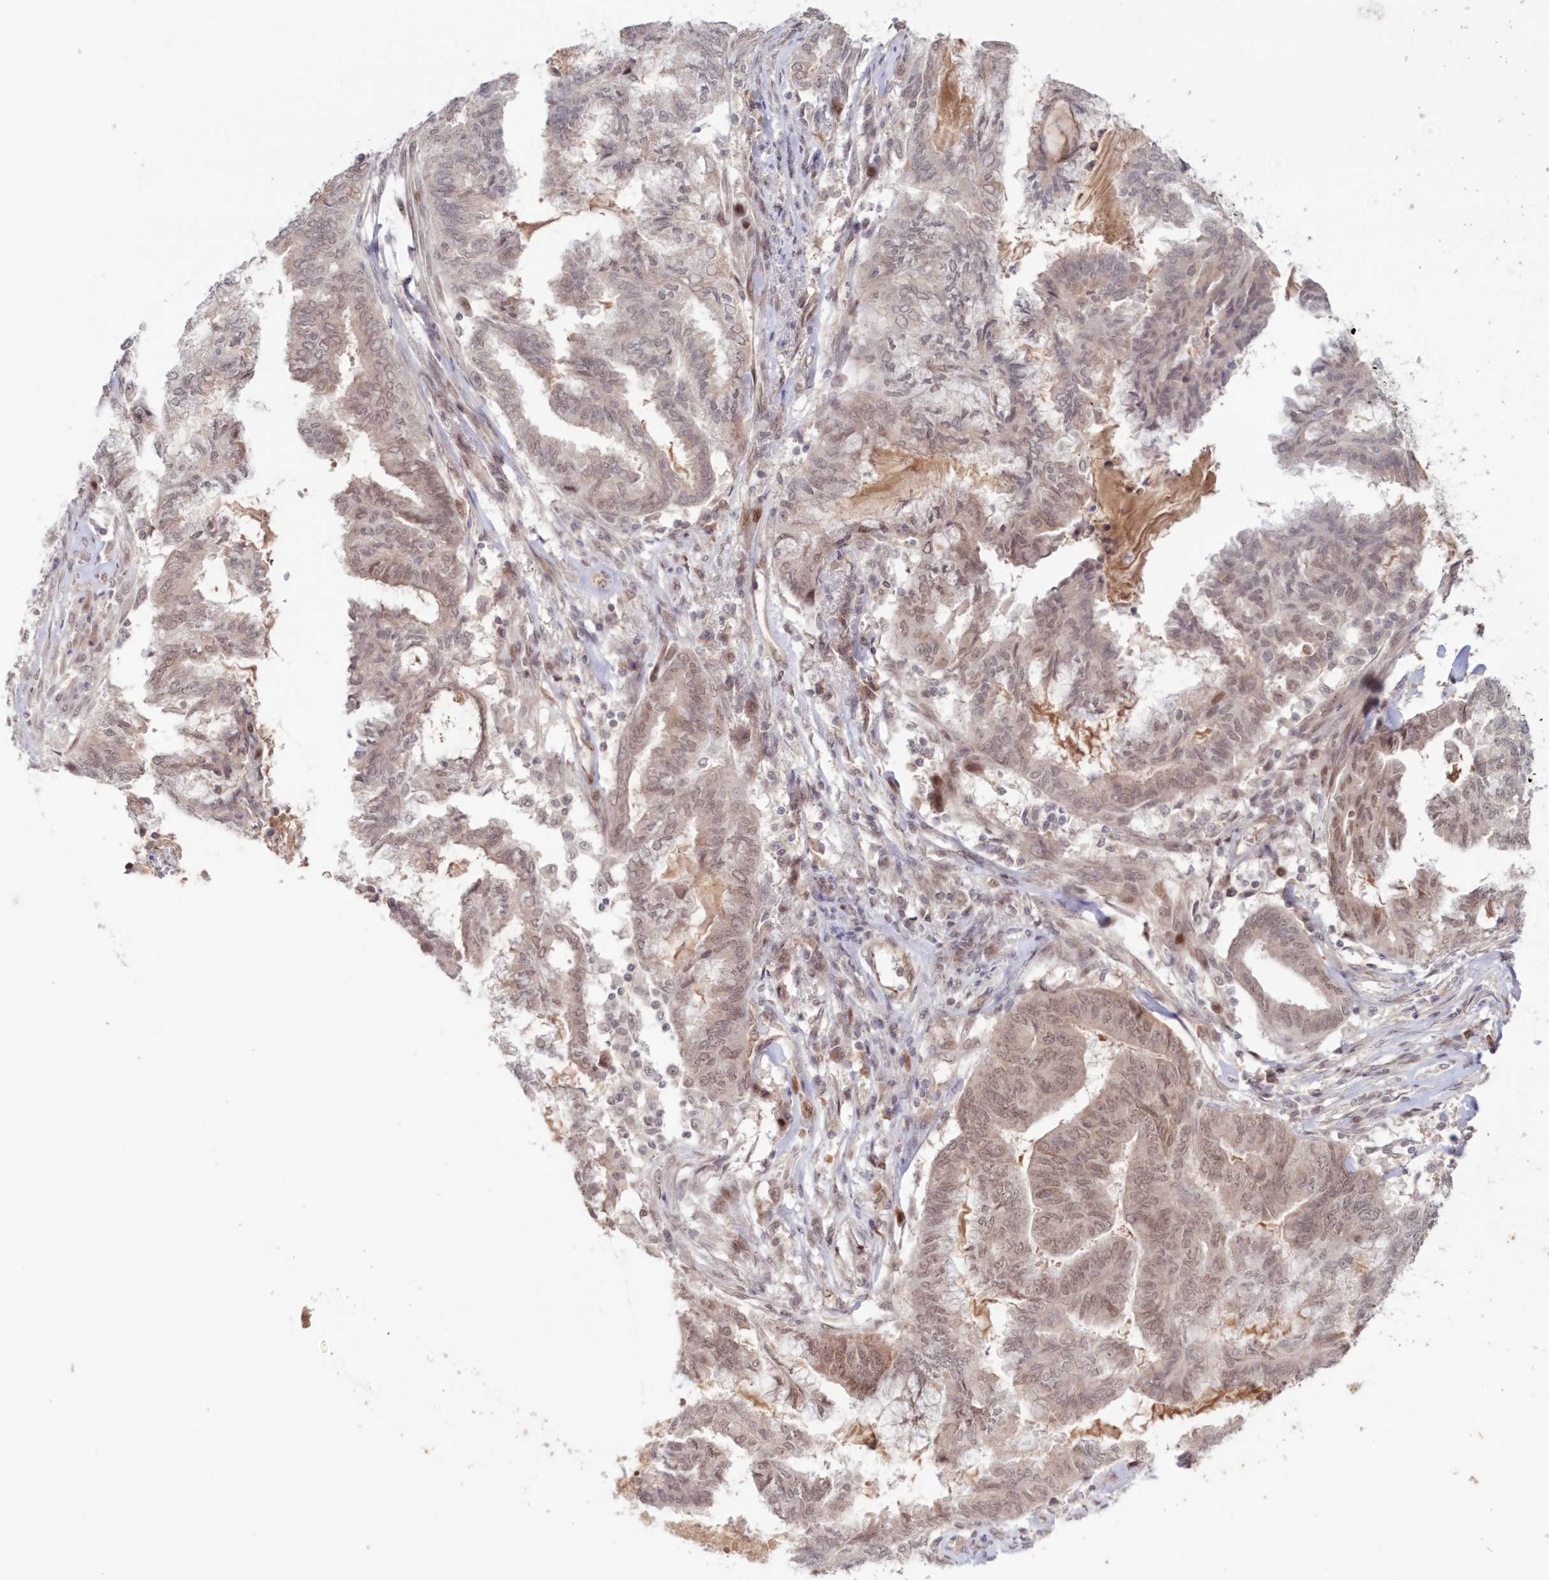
{"staining": {"intensity": "weak", "quantity": "25%-75%", "location": "nuclear"}, "tissue": "endometrial cancer", "cell_type": "Tumor cells", "image_type": "cancer", "snomed": [{"axis": "morphology", "description": "Adenocarcinoma, NOS"}, {"axis": "topography", "description": "Endometrium"}], "caption": "Immunohistochemical staining of human endometrial cancer reveals low levels of weak nuclear staining in approximately 25%-75% of tumor cells. (brown staining indicates protein expression, while blue staining denotes nuclei).", "gene": "NOA1", "patient": {"sex": "female", "age": 86}}